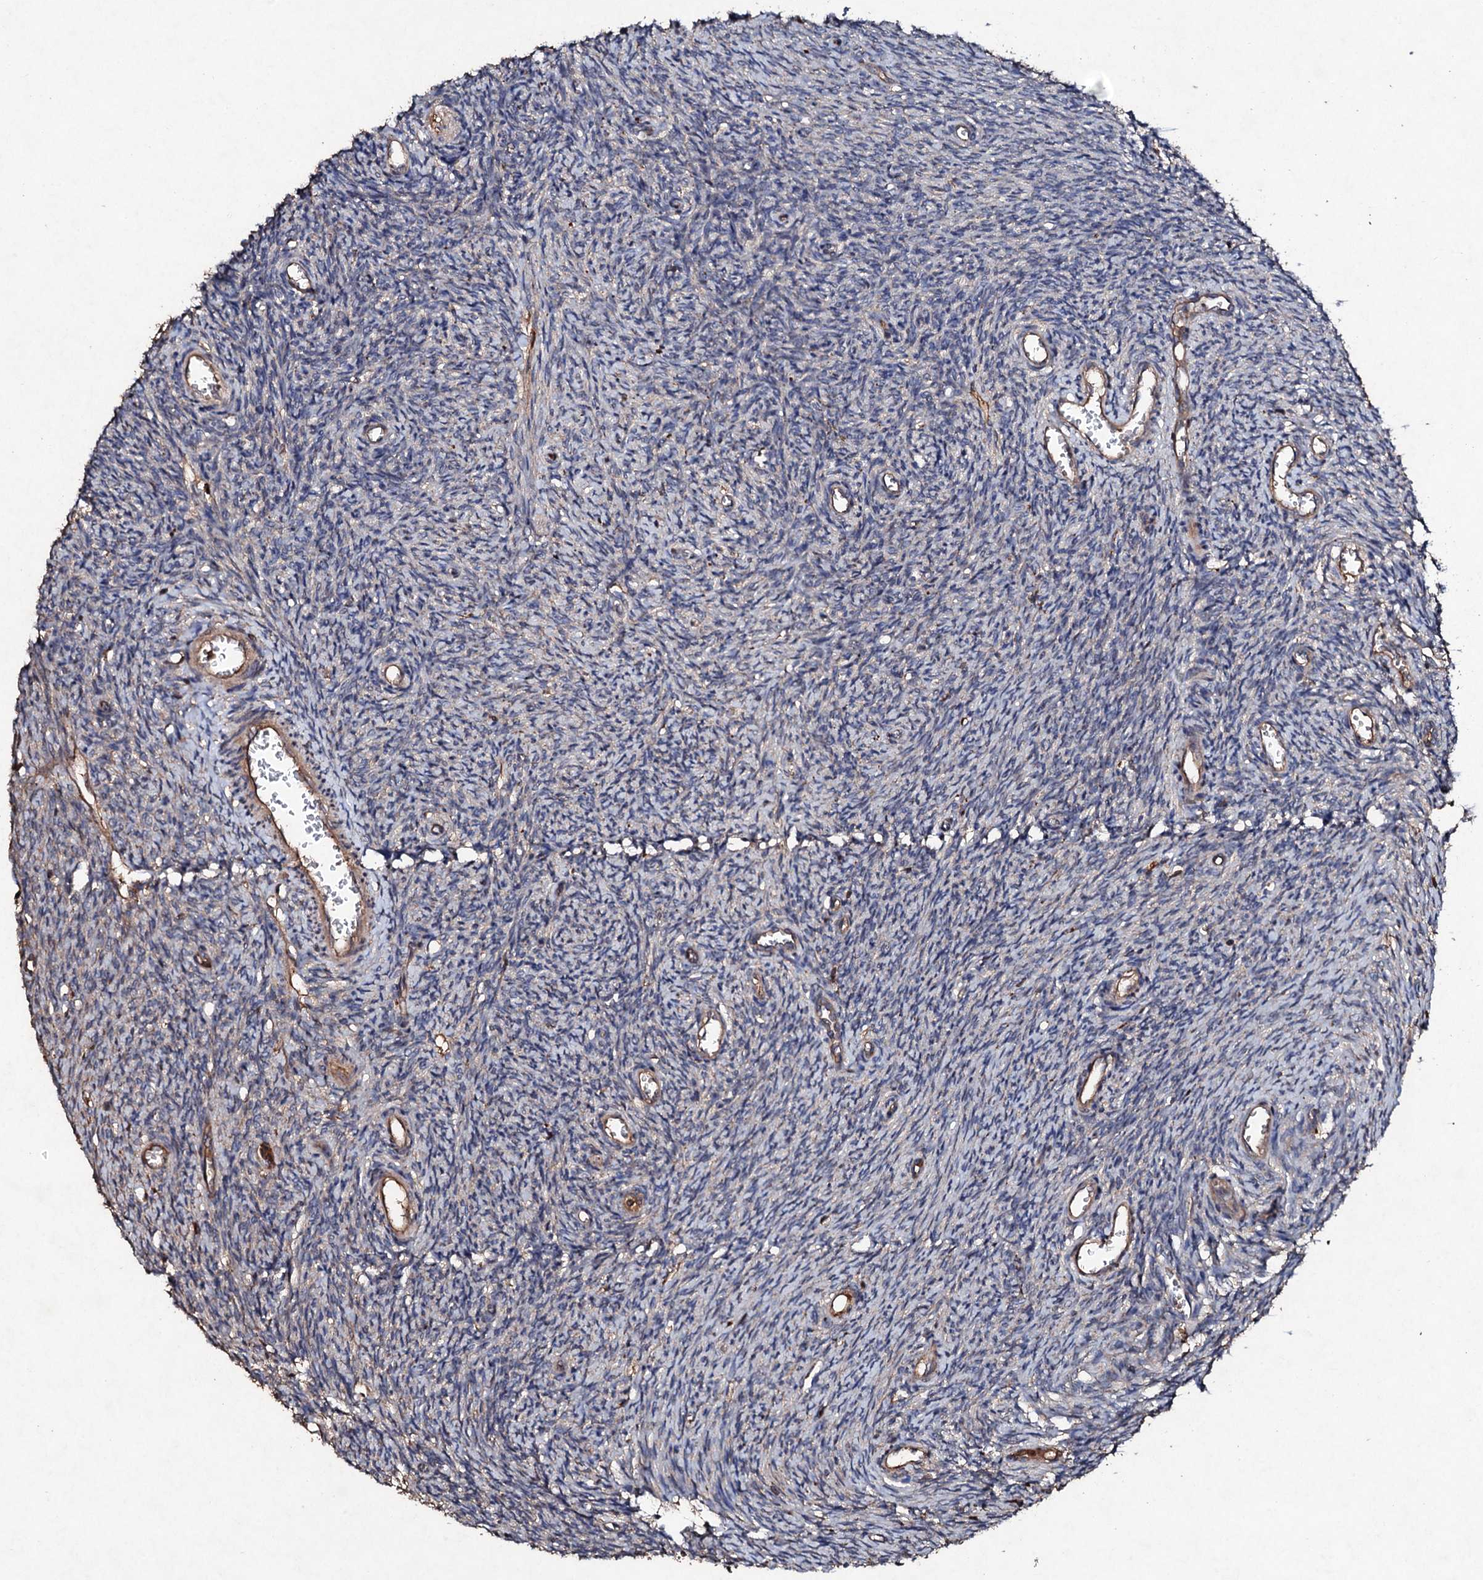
{"staining": {"intensity": "weak", "quantity": "<25%", "location": "cytoplasmic/membranous"}, "tissue": "ovary", "cell_type": "Ovarian stroma cells", "image_type": "normal", "snomed": [{"axis": "morphology", "description": "Normal tissue, NOS"}, {"axis": "topography", "description": "Ovary"}], "caption": "Protein analysis of normal ovary demonstrates no significant expression in ovarian stroma cells. Brightfield microscopy of immunohistochemistry stained with DAB (3,3'-diaminobenzidine) (brown) and hematoxylin (blue), captured at high magnification.", "gene": "KERA", "patient": {"sex": "female", "age": 44}}